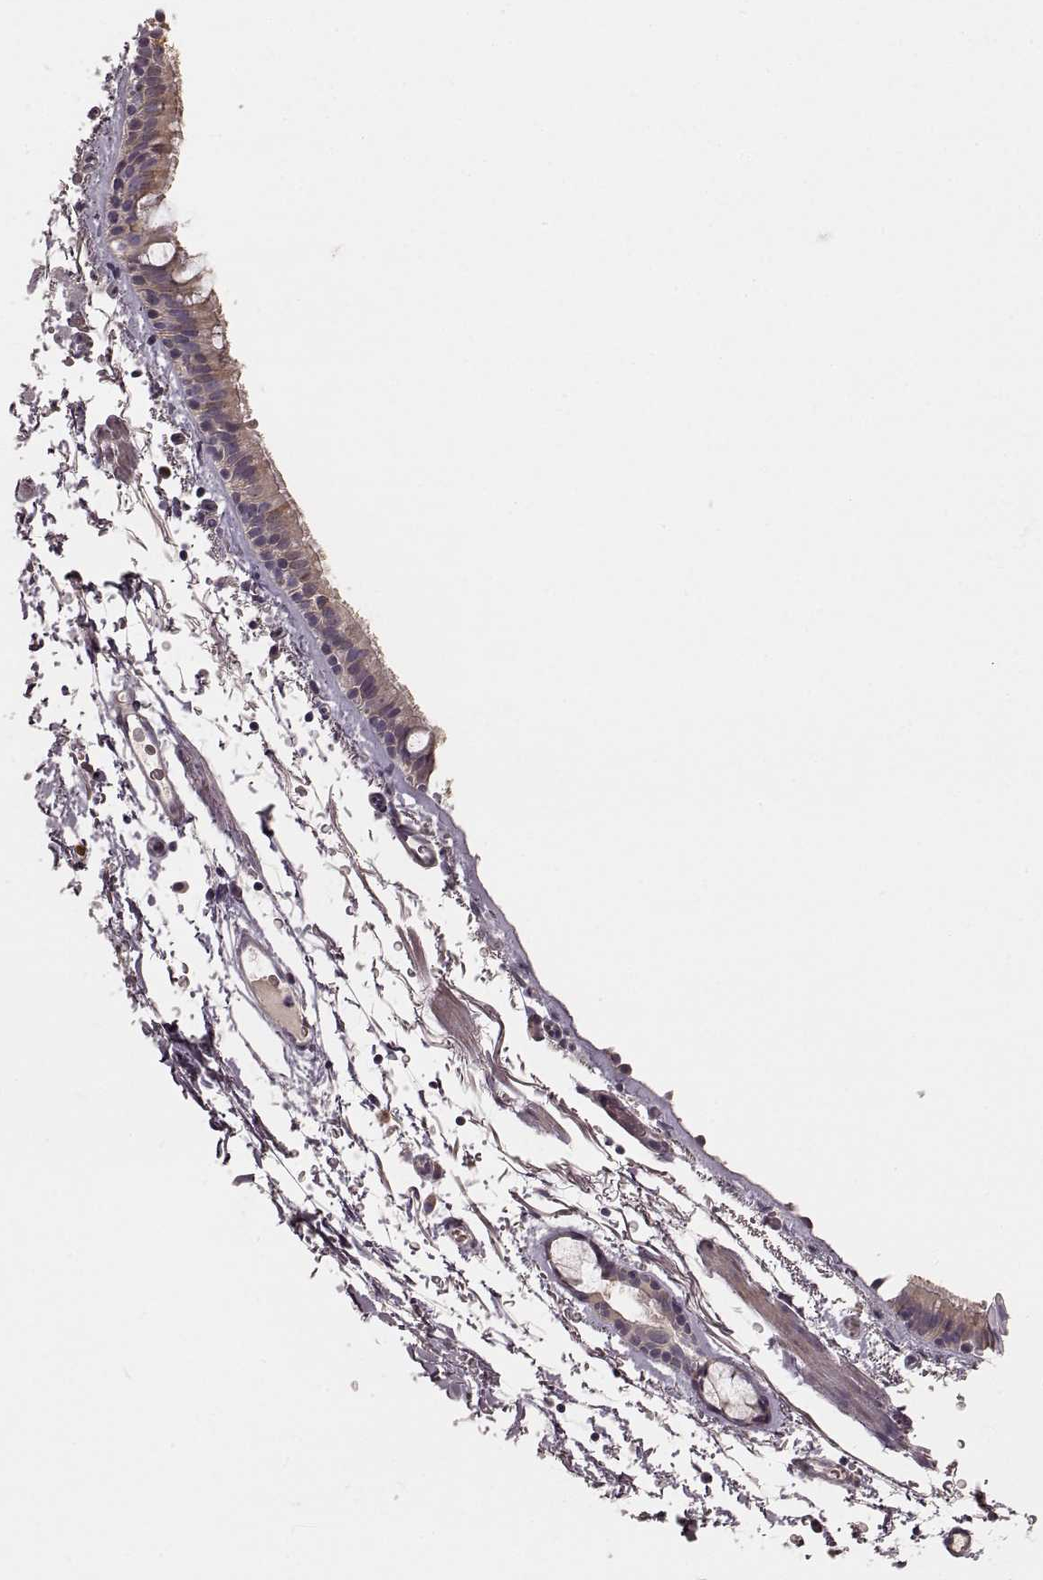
{"staining": {"intensity": "negative", "quantity": "none", "location": "none"}, "tissue": "bronchus", "cell_type": "Respiratory epithelial cells", "image_type": "normal", "snomed": [{"axis": "morphology", "description": "Normal tissue, NOS"}, {"axis": "topography", "description": "Bronchus"}], "caption": "A photomicrograph of human bronchus is negative for staining in respiratory epithelial cells. Nuclei are stained in blue.", "gene": "KCNJ9", "patient": {"sex": "female", "age": 61}}